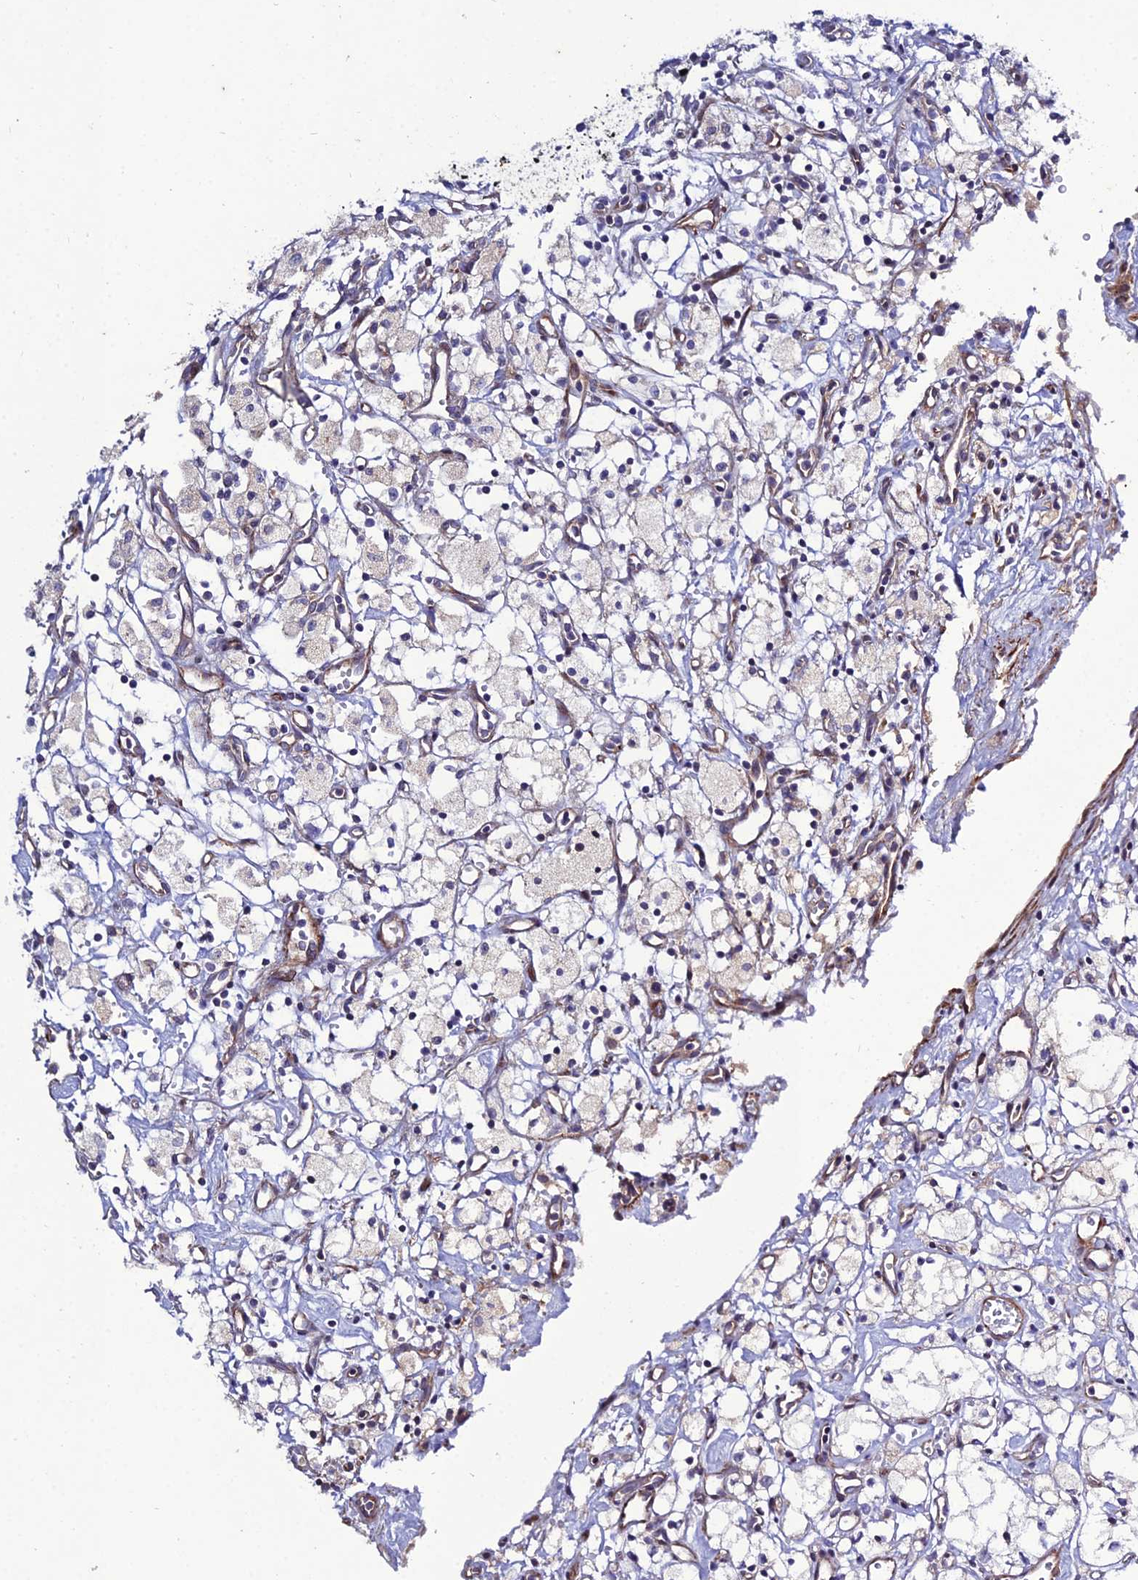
{"staining": {"intensity": "weak", "quantity": "<25%", "location": "cytoplasmic/membranous"}, "tissue": "renal cancer", "cell_type": "Tumor cells", "image_type": "cancer", "snomed": [{"axis": "morphology", "description": "Adenocarcinoma, NOS"}, {"axis": "topography", "description": "Kidney"}], "caption": "This is an immunohistochemistry photomicrograph of renal cancer (adenocarcinoma). There is no staining in tumor cells.", "gene": "ARL6IP1", "patient": {"sex": "male", "age": 59}}